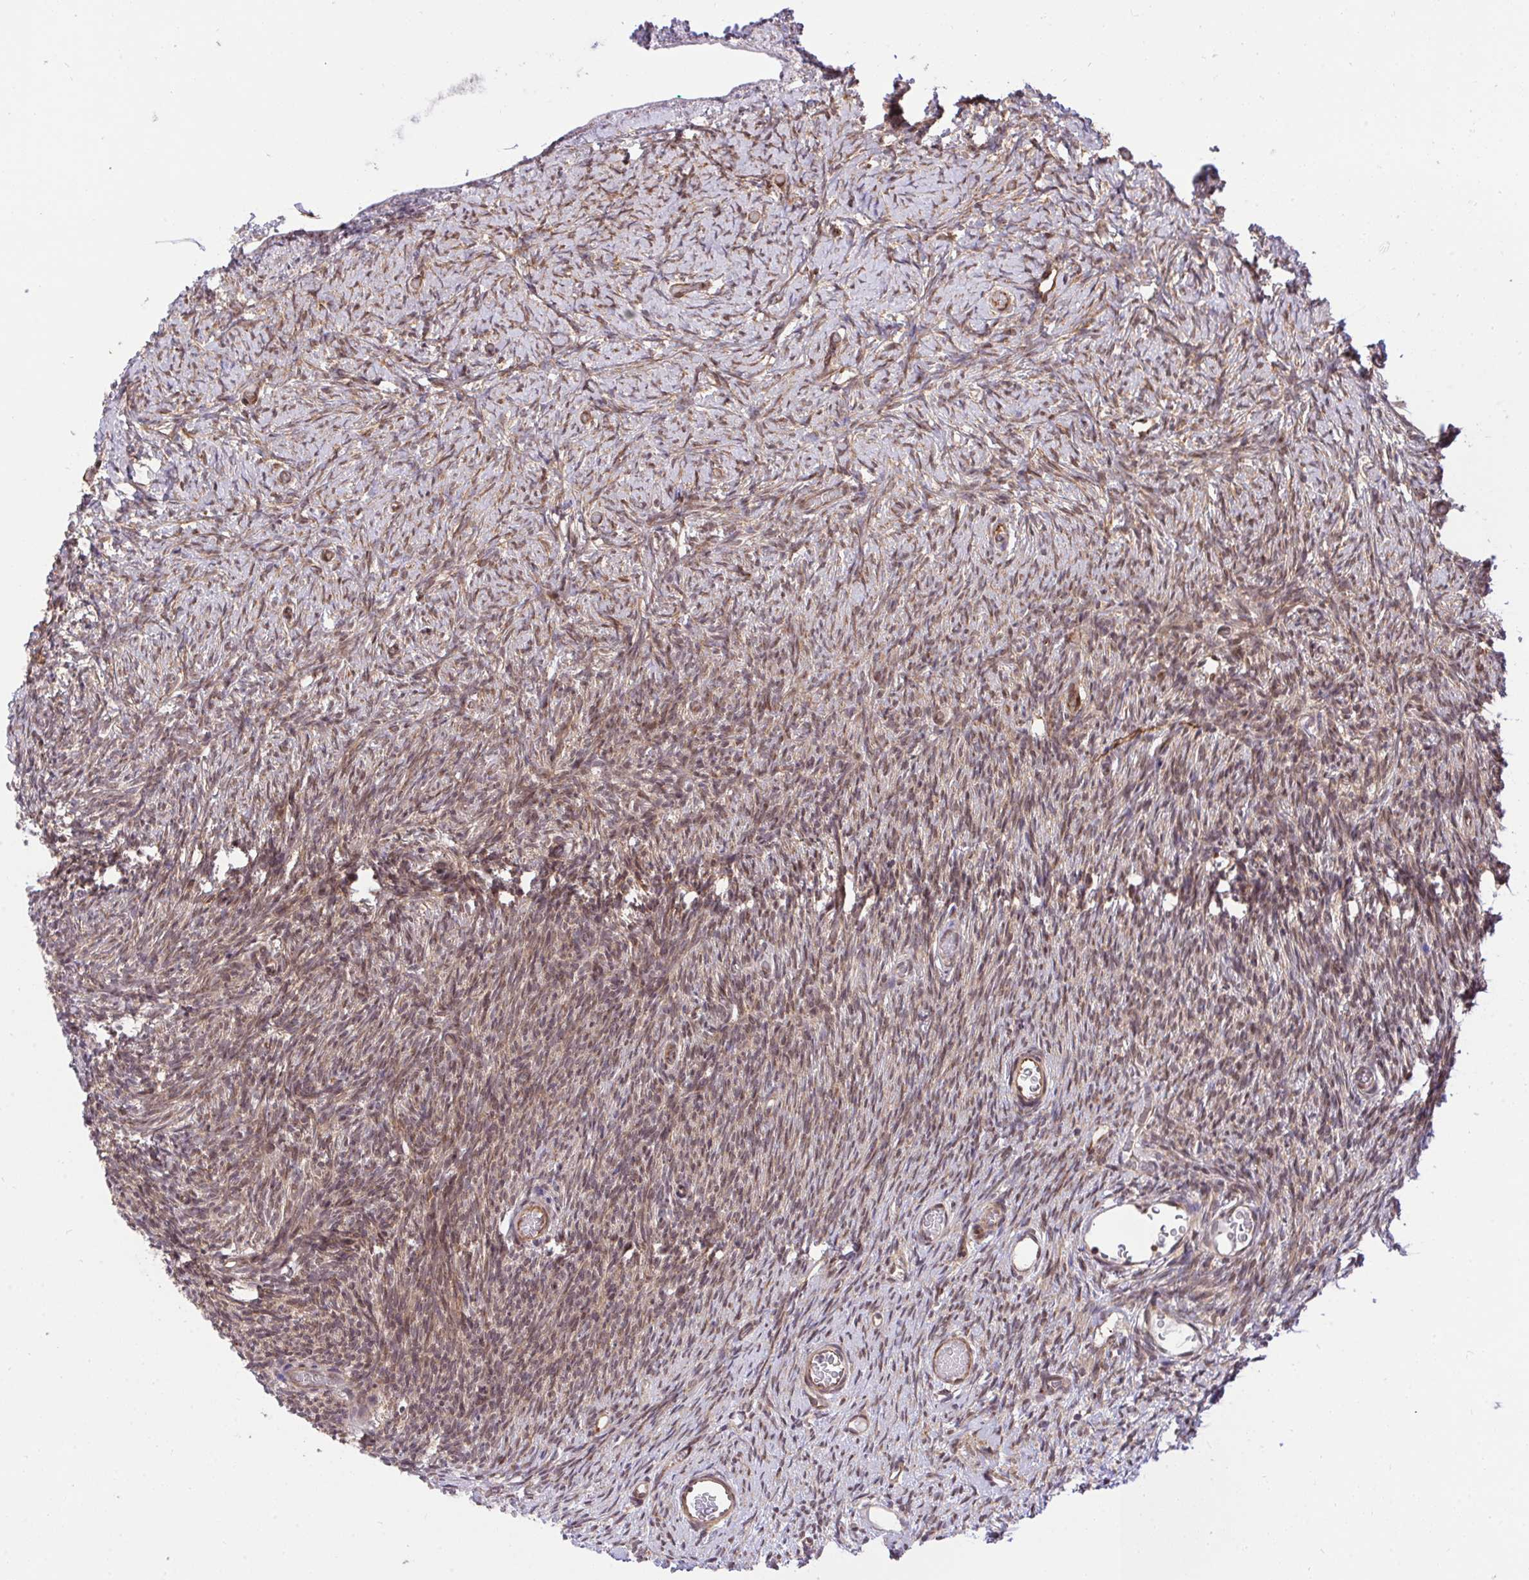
{"staining": {"intensity": "moderate", "quantity": "25%-75%", "location": "cytoplasmic/membranous"}, "tissue": "ovary", "cell_type": "Ovarian stroma cells", "image_type": "normal", "snomed": [{"axis": "morphology", "description": "Normal tissue, NOS"}, {"axis": "topography", "description": "Ovary"}], "caption": "Immunohistochemical staining of benign ovary reveals medium levels of moderate cytoplasmic/membranous positivity in approximately 25%-75% of ovarian stroma cells. Using DAB (brown) and hematoxylin (blue) stains, captured at high magnification using brightfield microscopy.", "gene": "ERI1", "patient": {"sex": "female", "age": 39}}